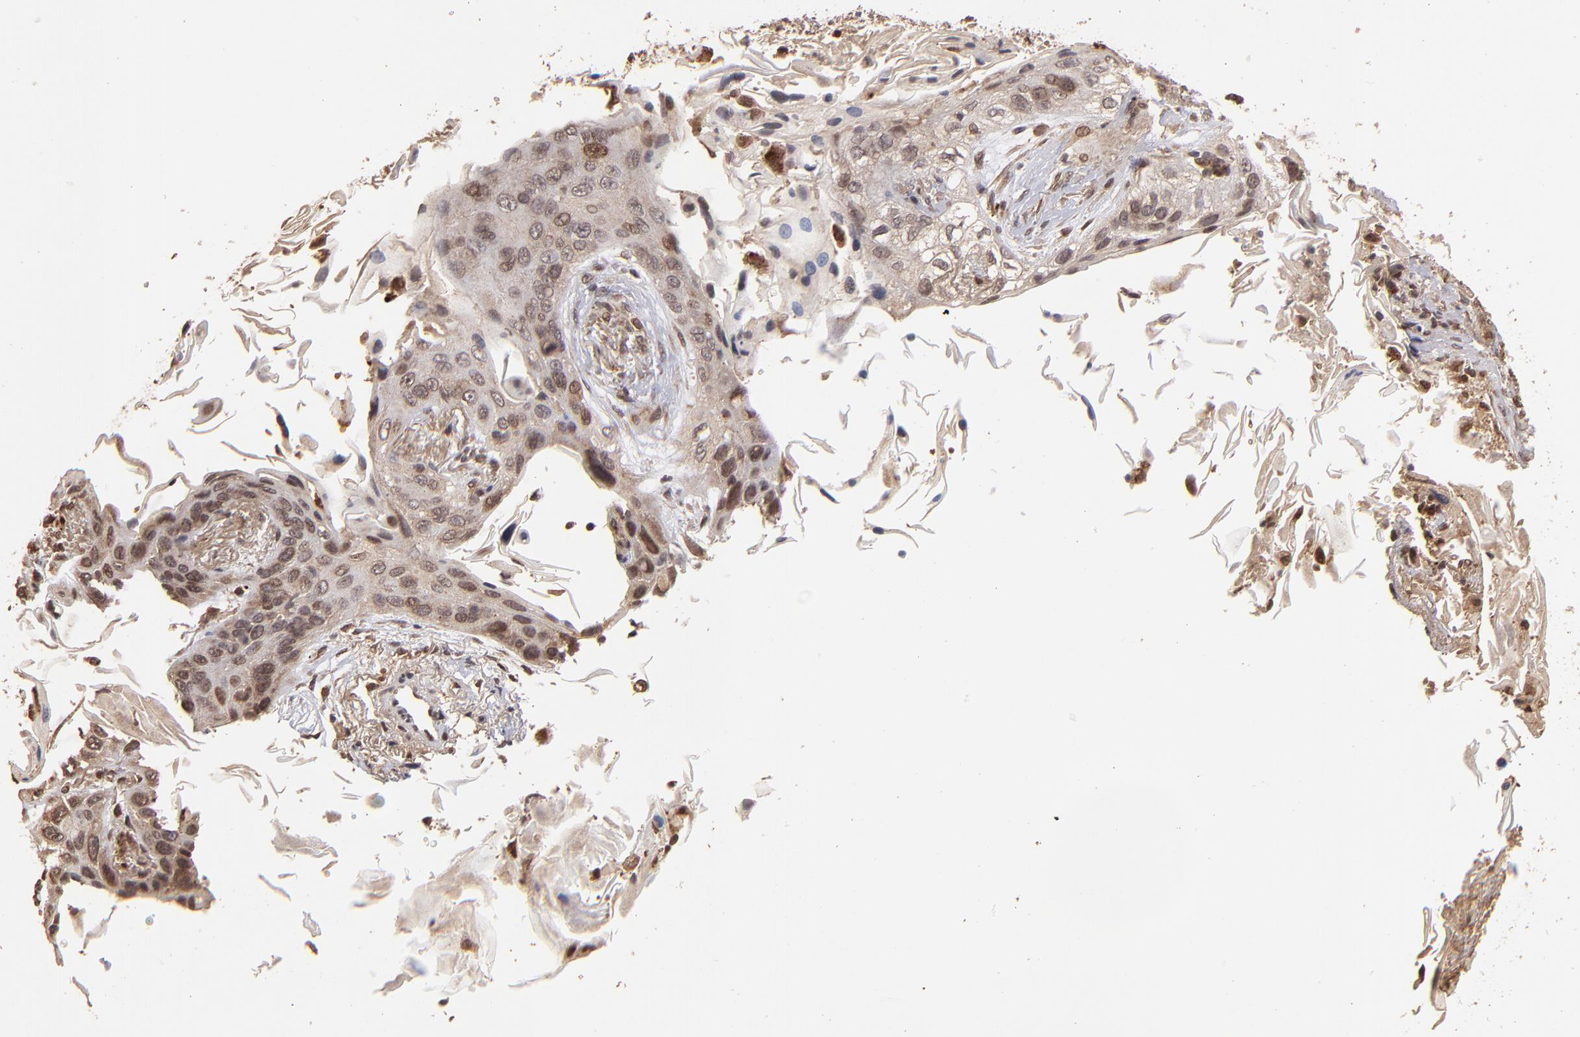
{"staining": {"intensity": "weak", "quantity": ">75%", "location": "cytoplasmic/membranous"}, "tissue": "lung cancer", "cell_type": "Tumor cells", "image_type": "cancer", "snomed": [{"axis": "morphology", "description": "Squamous cell carcinoma, NOS"}, {"axis": "topography", "description": "Lung"}], "caption": "Tumor cells show low levels of weak cytoplasmic/membranous staining in approximately >75% of cells in lung squamous cell carcinoma.", "gene": "NFE2L2", "patient": {"sex": "female", "age": 67}}